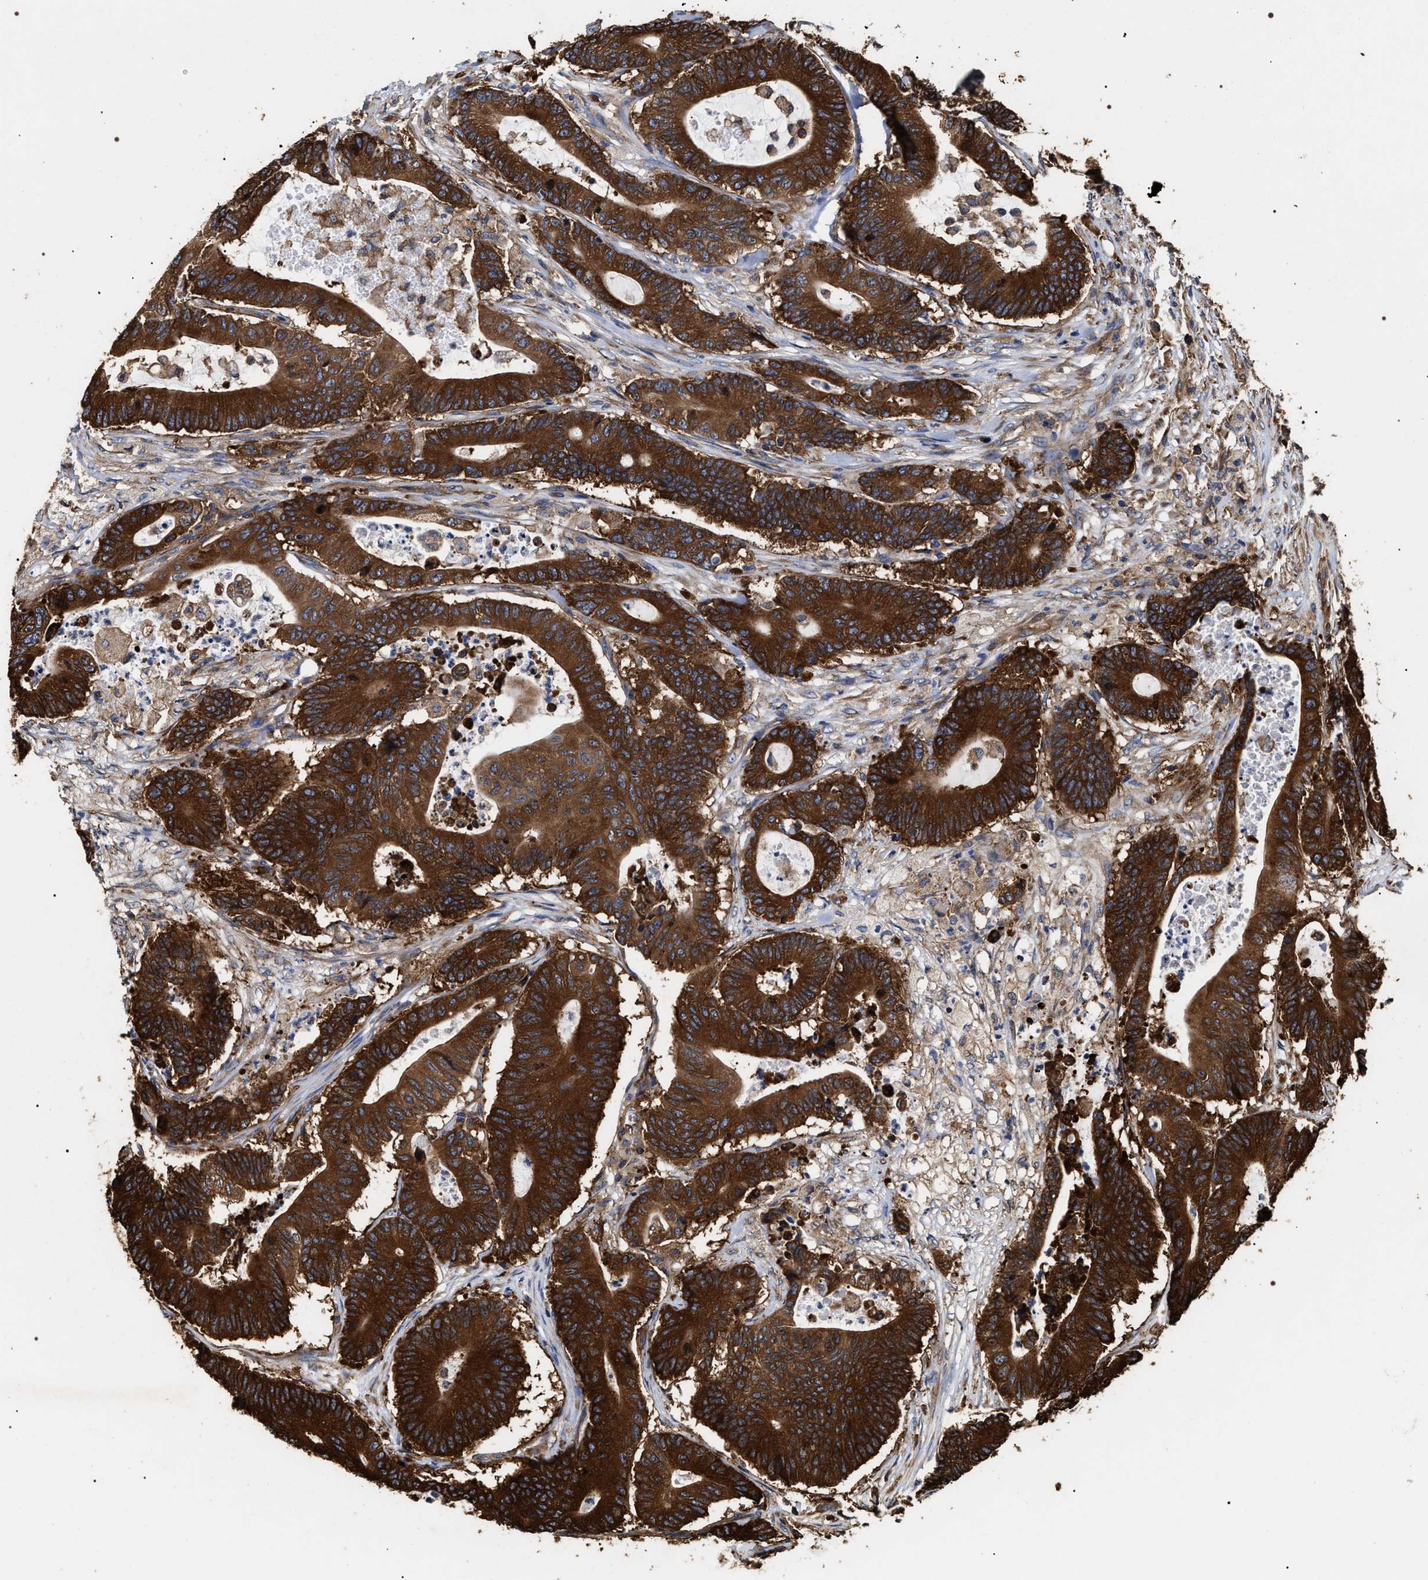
{"staining": {"intensity": "strong", "quantity": ">75%", "location": "cytoplasmic/membranous"}, "tissue": "colorectal cancer", "cell_type": "Tumor cells", "image_type": "cancer", "snomed": [{"axis": "morphology", "description": "Adenocarcinoma, NOS"}, {"axis": "topography", "description": "Colon"}], "caption": "IHC staining of colorectal cancer (adenocarcinoma), which exhibits high levels of strong cytoplasmic/membranous positivity in about >75% of tumor cells indicating strong cytoplasmic/membranous protein expression. The staining was performed using DAB (3,3'-diaminobenzidine) (brown) for protein detection and nuclei were counterstained in hematoxylin (blue).", "gene": "SERBP1", "patient": {"sex": "female", "age": 84}}